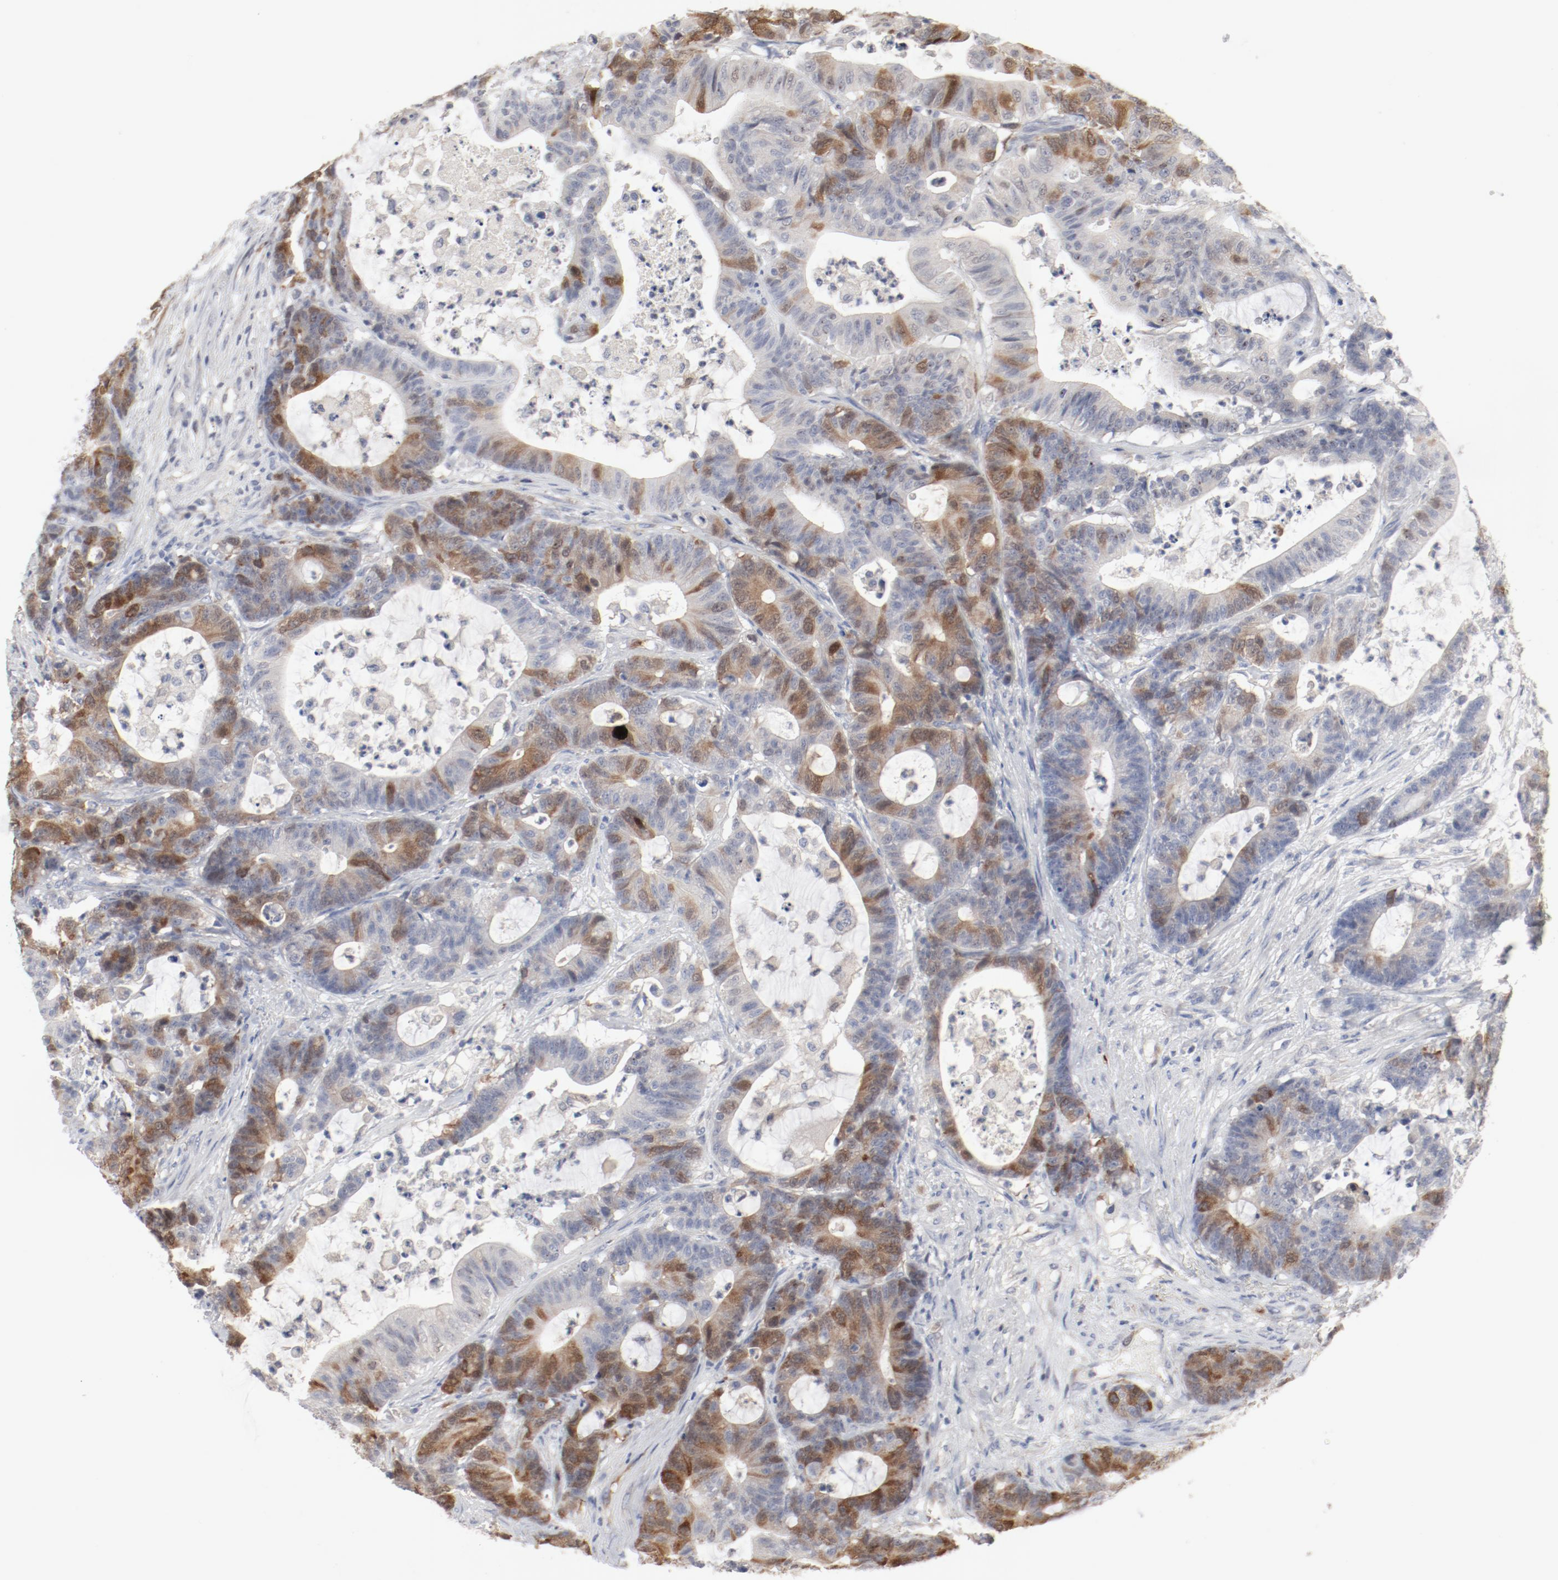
{"staining": {"intensity": "moderate", "quantity": "25%-75%", "location": "cytoplasmic/membranous"}, "tissue": "colorectal cancer", "cell_type": "Tumor cells", "image_type": "cancer", "snomed": [{"axis": "morphology", "description": "Adenocarcinoma, NOS"}, {"axis": "topography", "description": "Colon"}], "caption": "Moderate cytoplasmic/membranous positivity for a protein is appreciated in approximately 25%-75% of tumor cells of colorectal cancer using IHC.", "gene": "CDK1", "patient": {"sex": "female", "age": 84}}